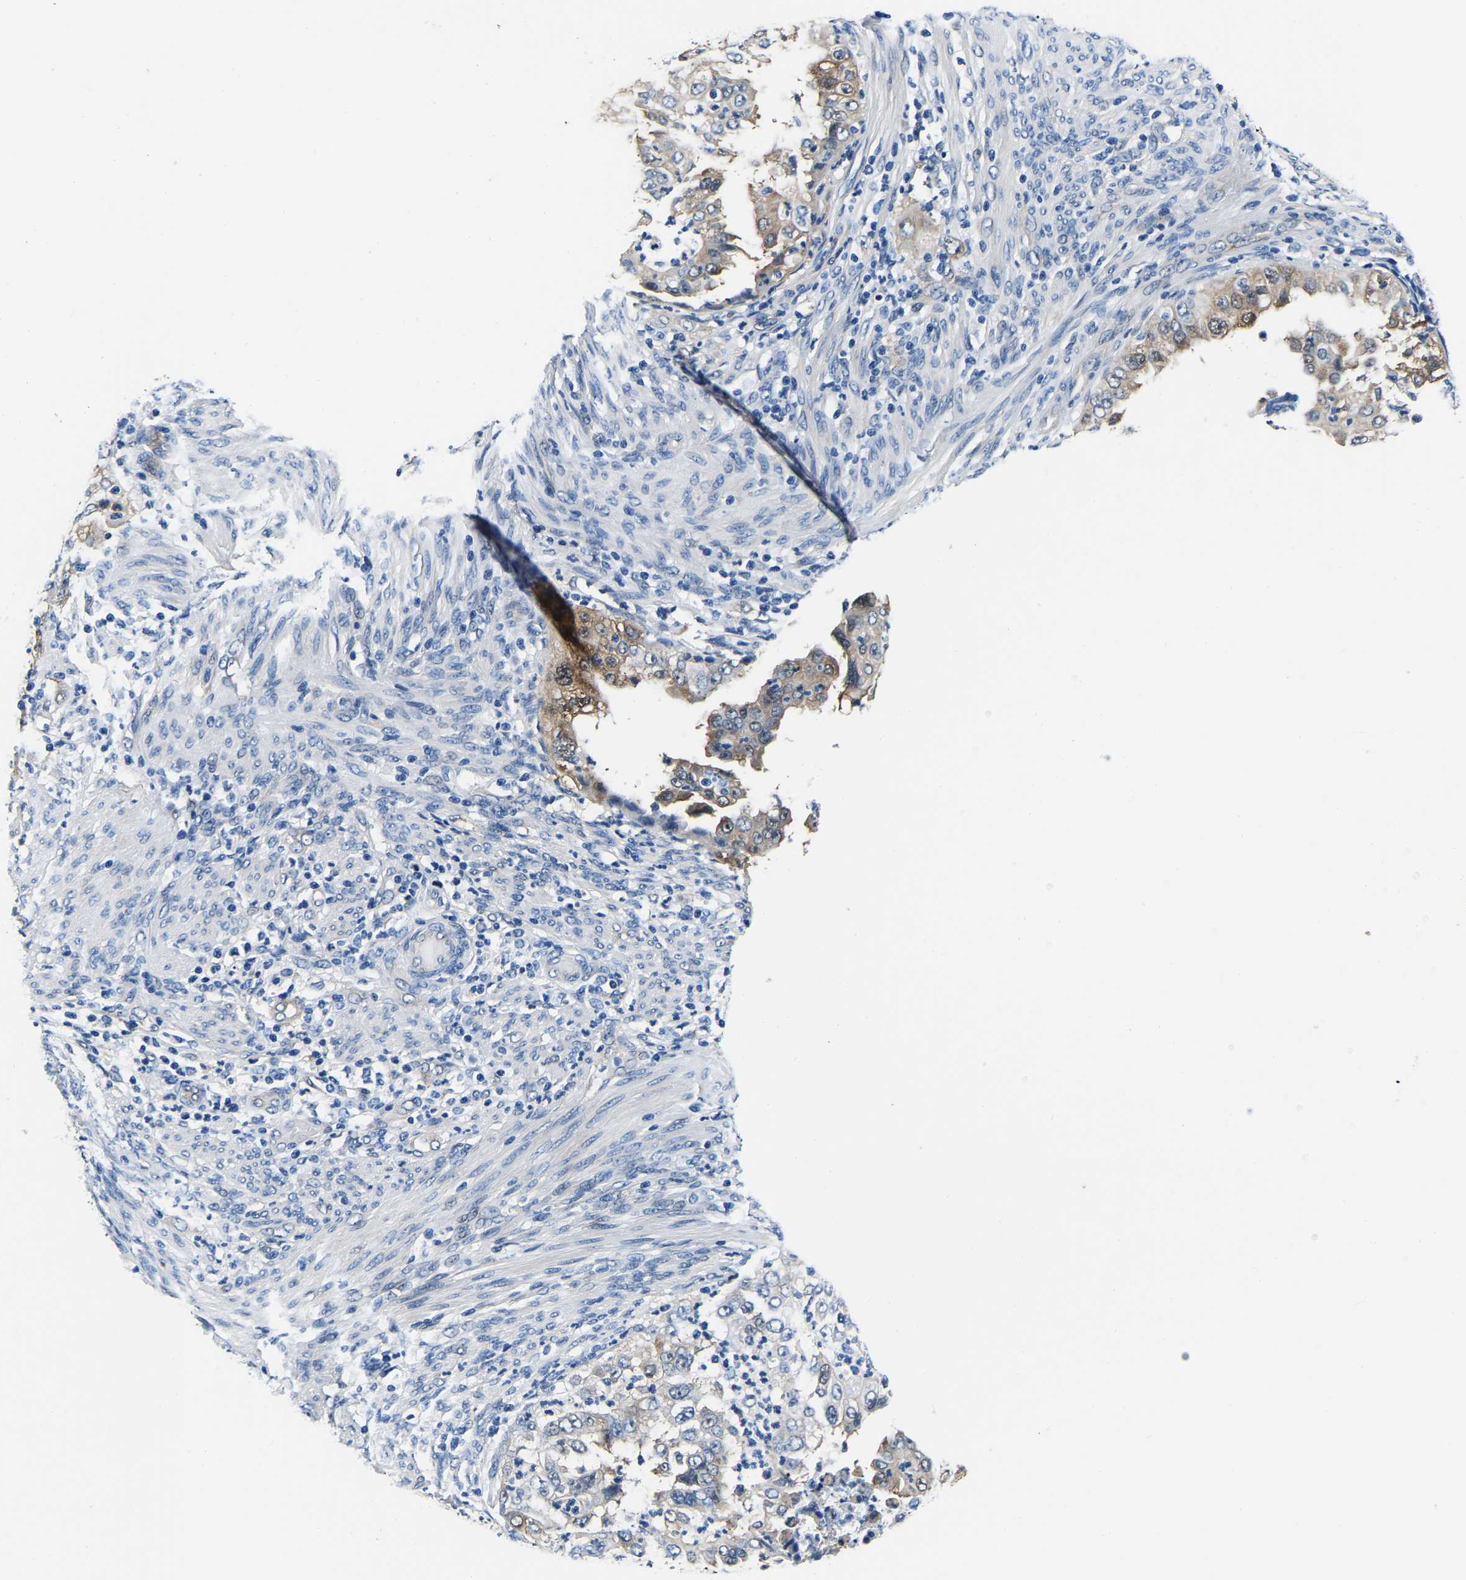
{"staining": {"intensity": "moderate", "quantity": ">75%", "location": "cytoplasmic/membranous"}, "tissue": "endometrial cancer", "cell_type": "Tumor cells", "image_type": "cancer", "snomed": [{"axis": "morphology", "description": "Adenocarcinoma, NOS"}, {"axis": "topography", "description": "Endometrium"}], "caption": "Human adenocarcinoma (endometrial) stained with a brown dye displays moderate cytoplasmic/membranous positive positivity in about >75% of tumor cells.", "gene": "S100A13", "patient": {"sex": "female", "age": 85}}